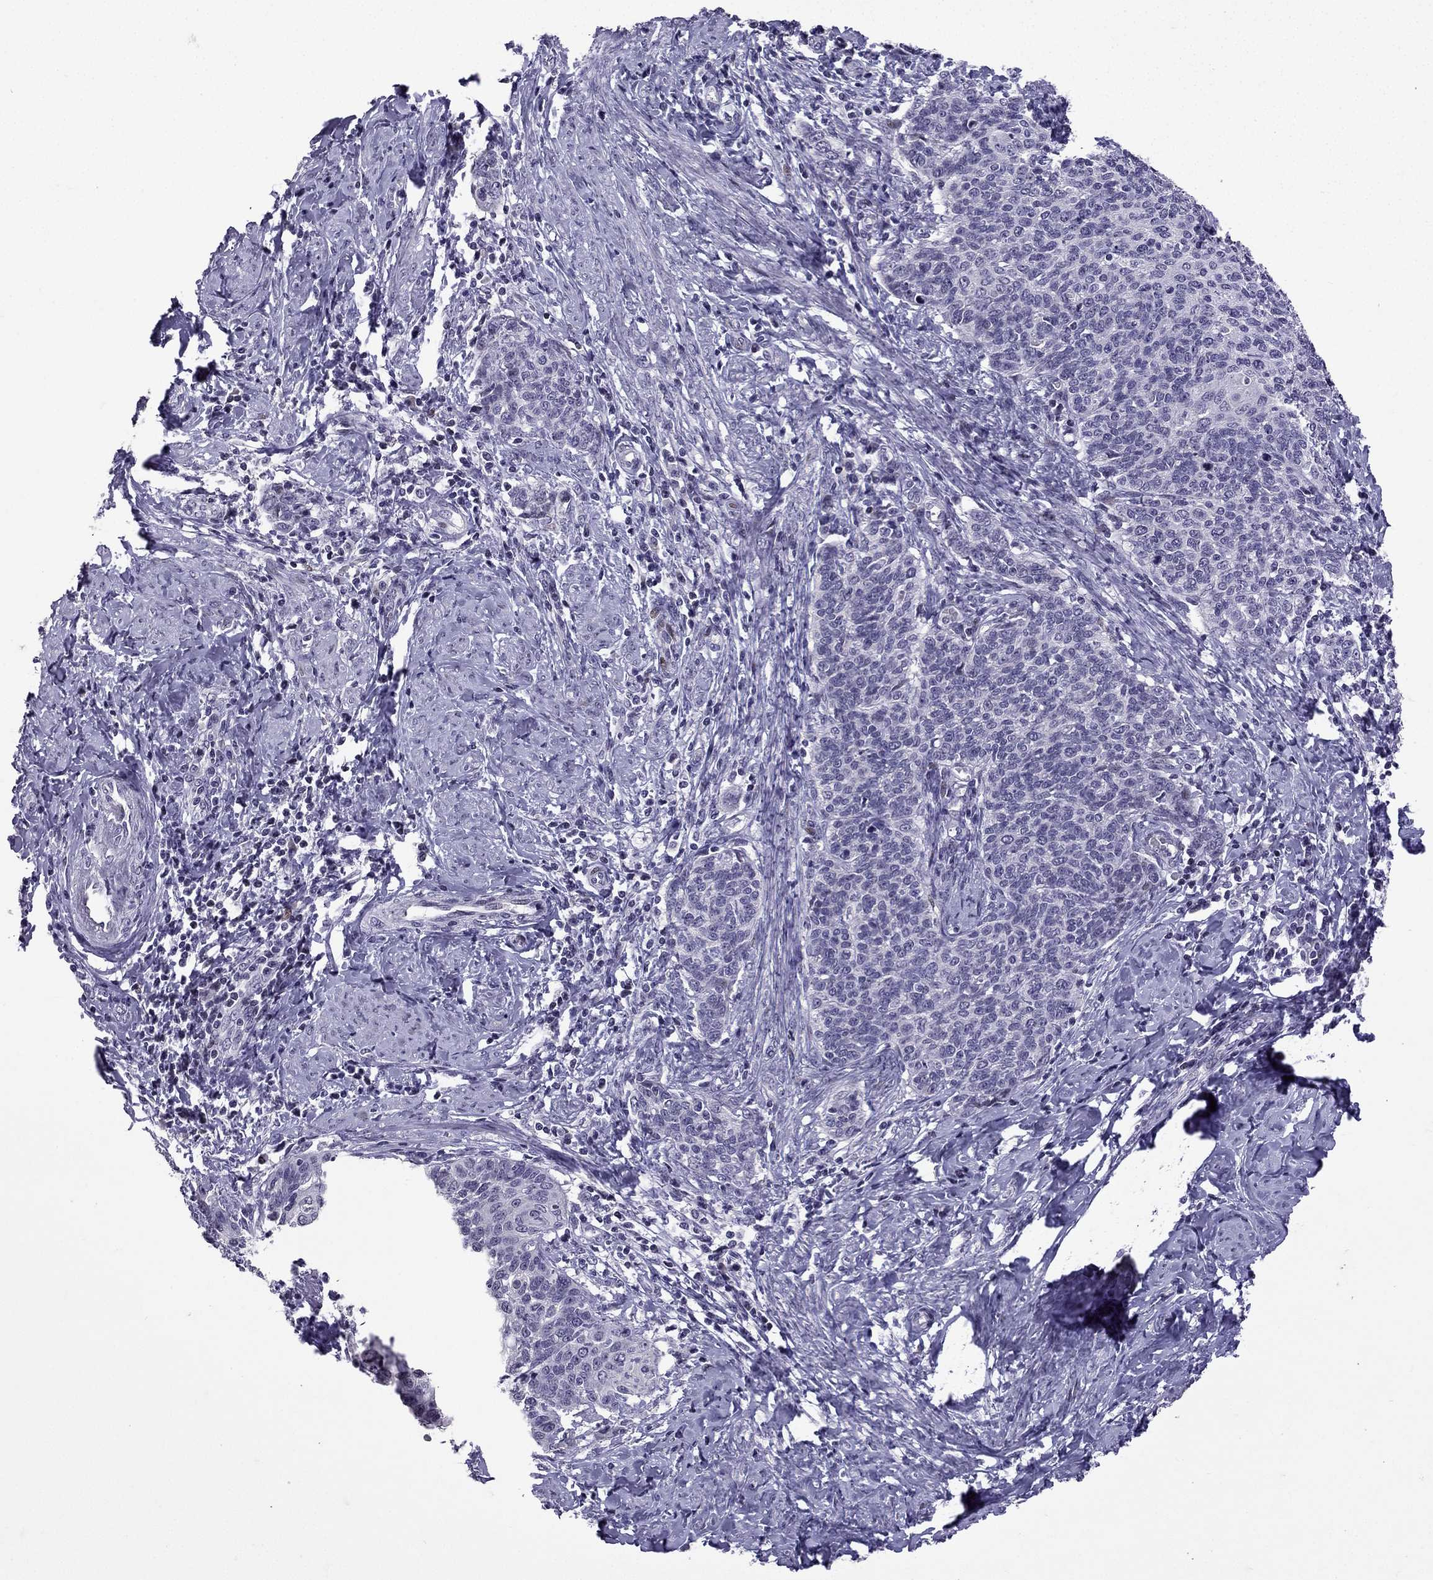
{"staining": {"intensity": "negative", "quantity": "none", "location": "none"}, "tissue": "cervical cancer", "cell_type": "Tumor cells", "image_type": "cancer", "snomed": [{"axis": "morphology", "description": "Normal tissue, NOS"}, {"axis": "morphology", "description": "Squamous cell carcinoma, NOS"}, {"axis": "topography", "description": "Cervix"}], "caption": "Immunohistochemistry photomicrograph of cervical cancer stained for a protein (brown), which demonstrates no expression in tumor cells. (DAB (3,3'-diaminobenzidine) IHC, high magnification).", "gene": "TTN", "patient": {"sex": "female", "age": 39}}